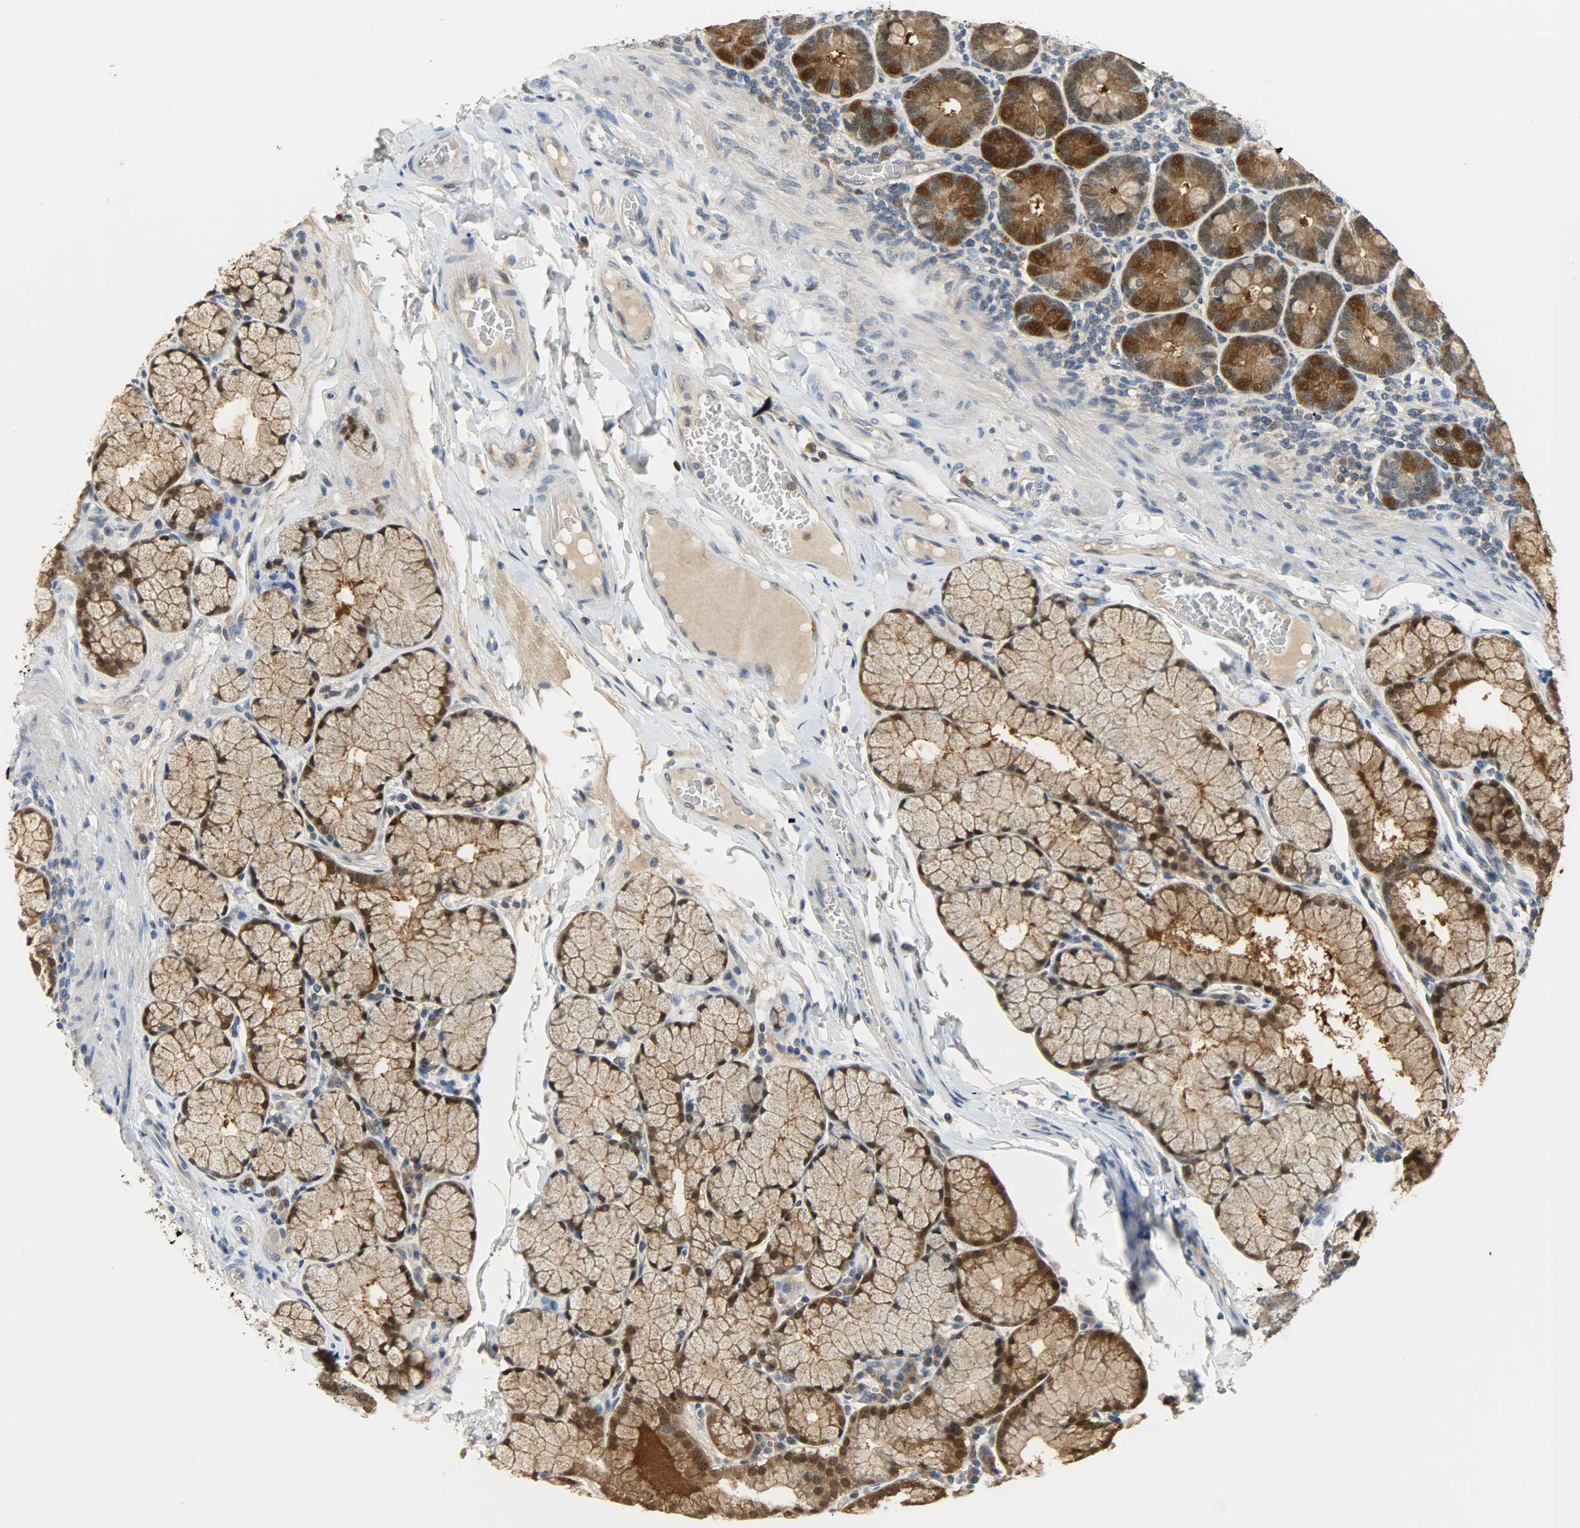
{"staining": {"intensity": "strong", "quantity": ">75%", "location": "cytoplasmic/membranous,nuclear"}, "tissue": "duodenum", "cell_type": "Glandular cells", "image_type": "normal", "snomed": [{"axis": "morphology", "description": "Normal tissue, NOS"}, {"axis": "topography", "description": "Duodenum"}], "caption": "Glandular cells show high levels of strong cytoplasmic/membranous,nuclear staining in approximately >75% of cells in unremarkable duodenum.", "gene": "EIF4EBP1", "patient": {"sex": "male", "age": 50}}